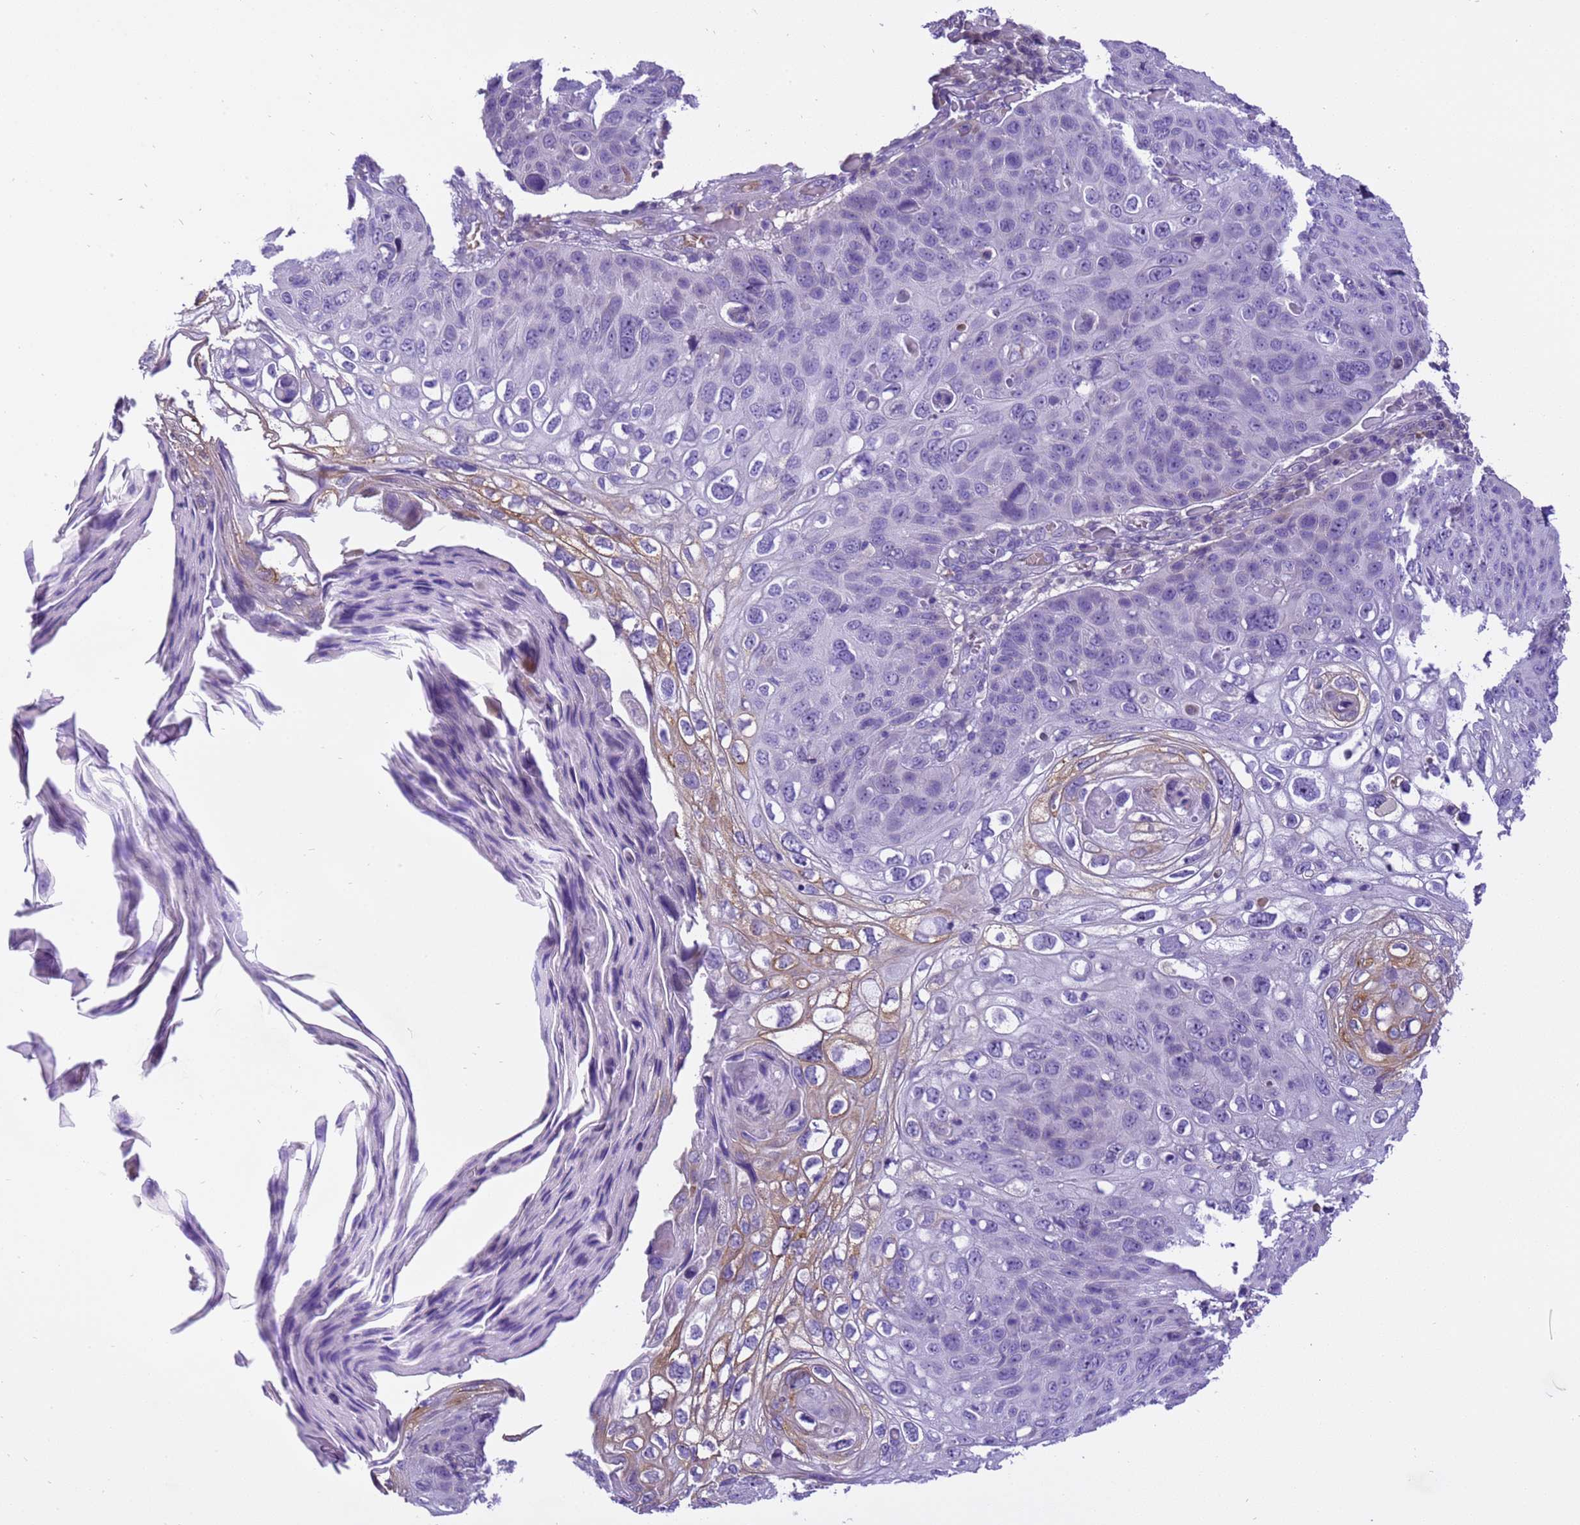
{"staining": {"intensity": "negative", "quantity": "none", "location": "none"}, "tissue": "skin cancer", "cell_type": "Tumor cells", "image_type": "cancer", "snomed": [{"axis": "morphology", "description": "Squamous cell carcinoma, NOS"}, {"axis": "topography", "description": "Skin"}], "caption": "There is no significant positivity in tumor cells of skin squamous cell carcinoma.", "gene": "PIEZO2", "patient": {"sex": "female", "age": 90}}